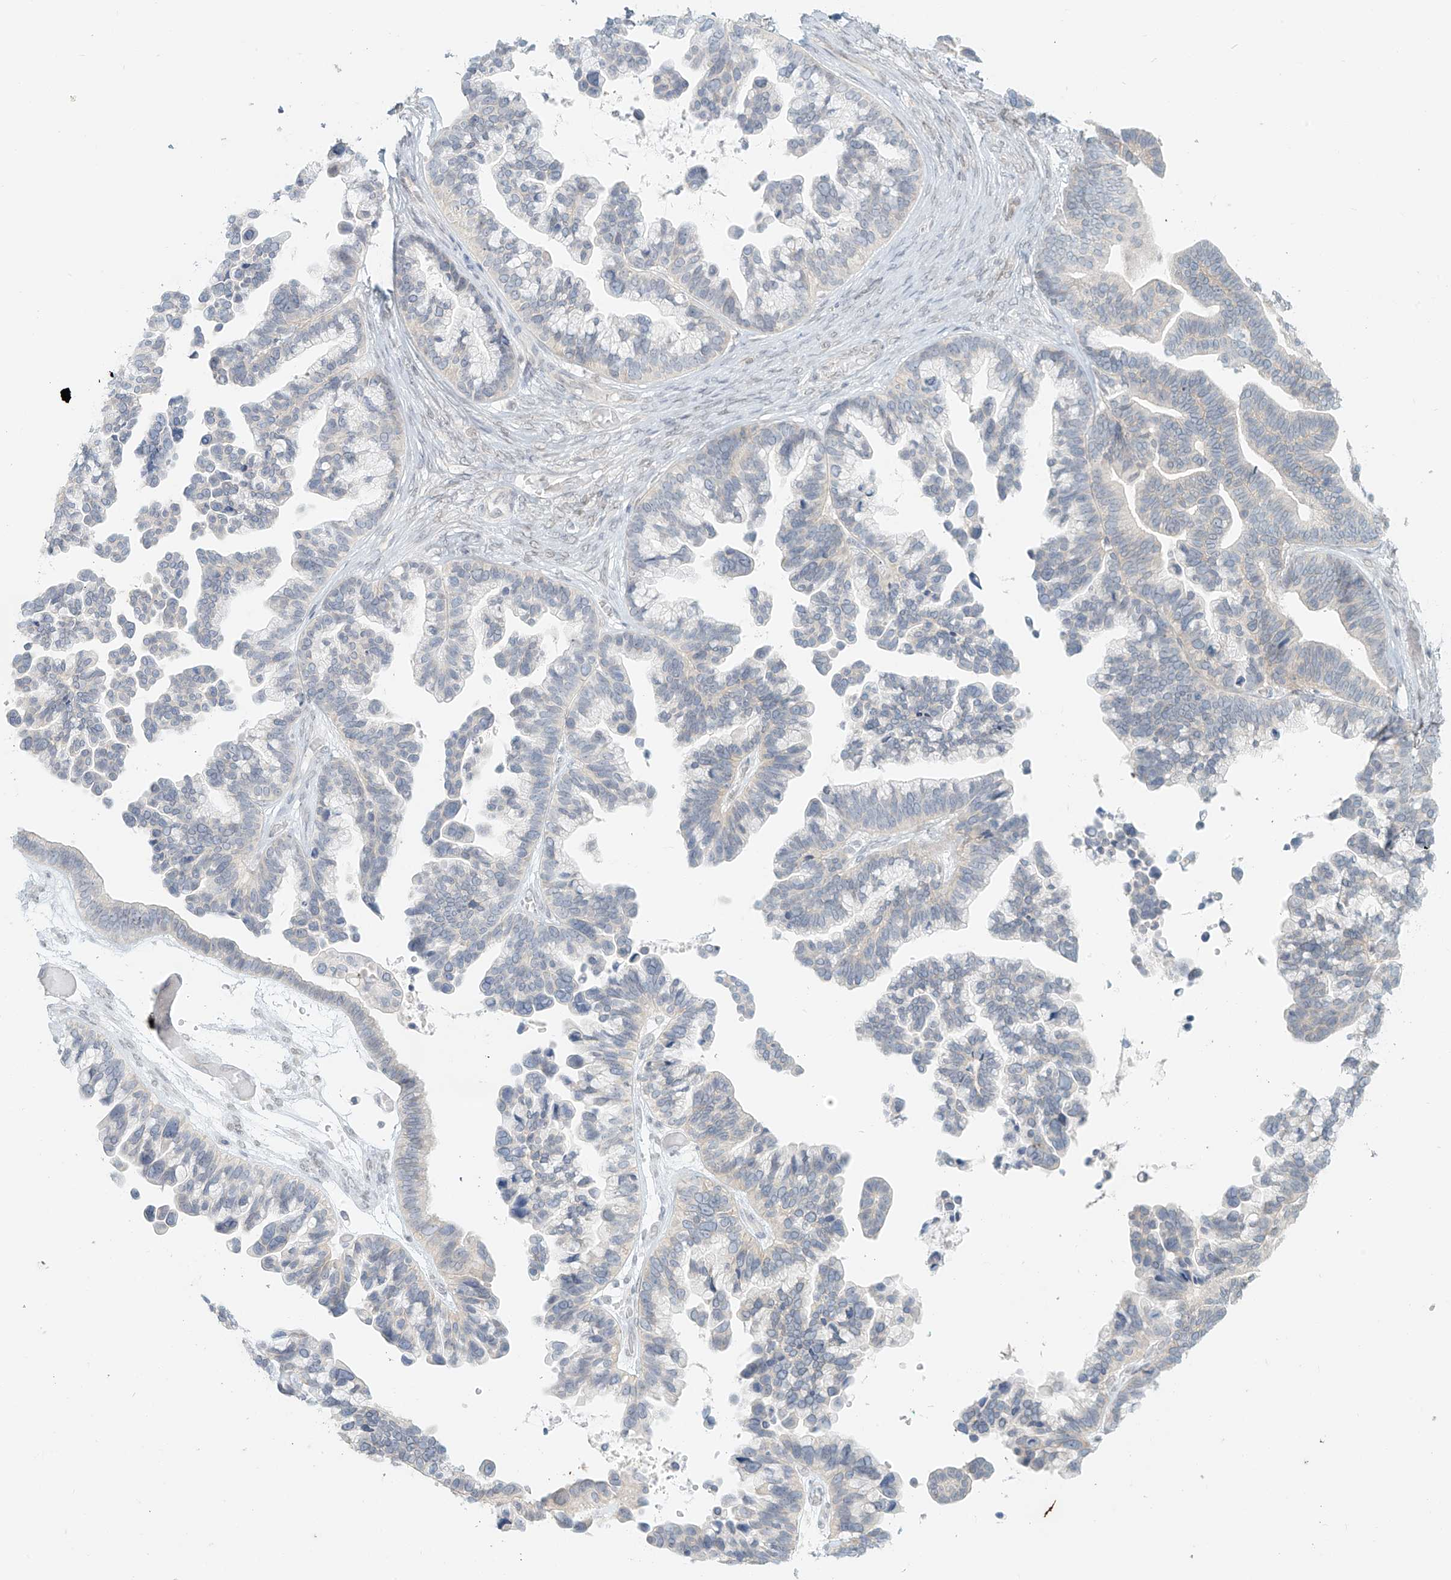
{"staining": {"intensity": "negative", "quantity": "none", "location": "none"}, "tissue": "ovarian cancer", "cell_type": "Tumor cells", "image_type": "cancer", "snomed": [{"axis": "morphology", "description": "Cystadenocarcinoma, serous, NOS"}, {"axis": "topography", "description": "Ovary"}], "caption": "Human ovarian cancer stained for a protein using immunohistochemistry (IHC) displays no staining in tumor cells.", "gene": "OSBPL7", "patient": {"sex": "female", "age": 56}}